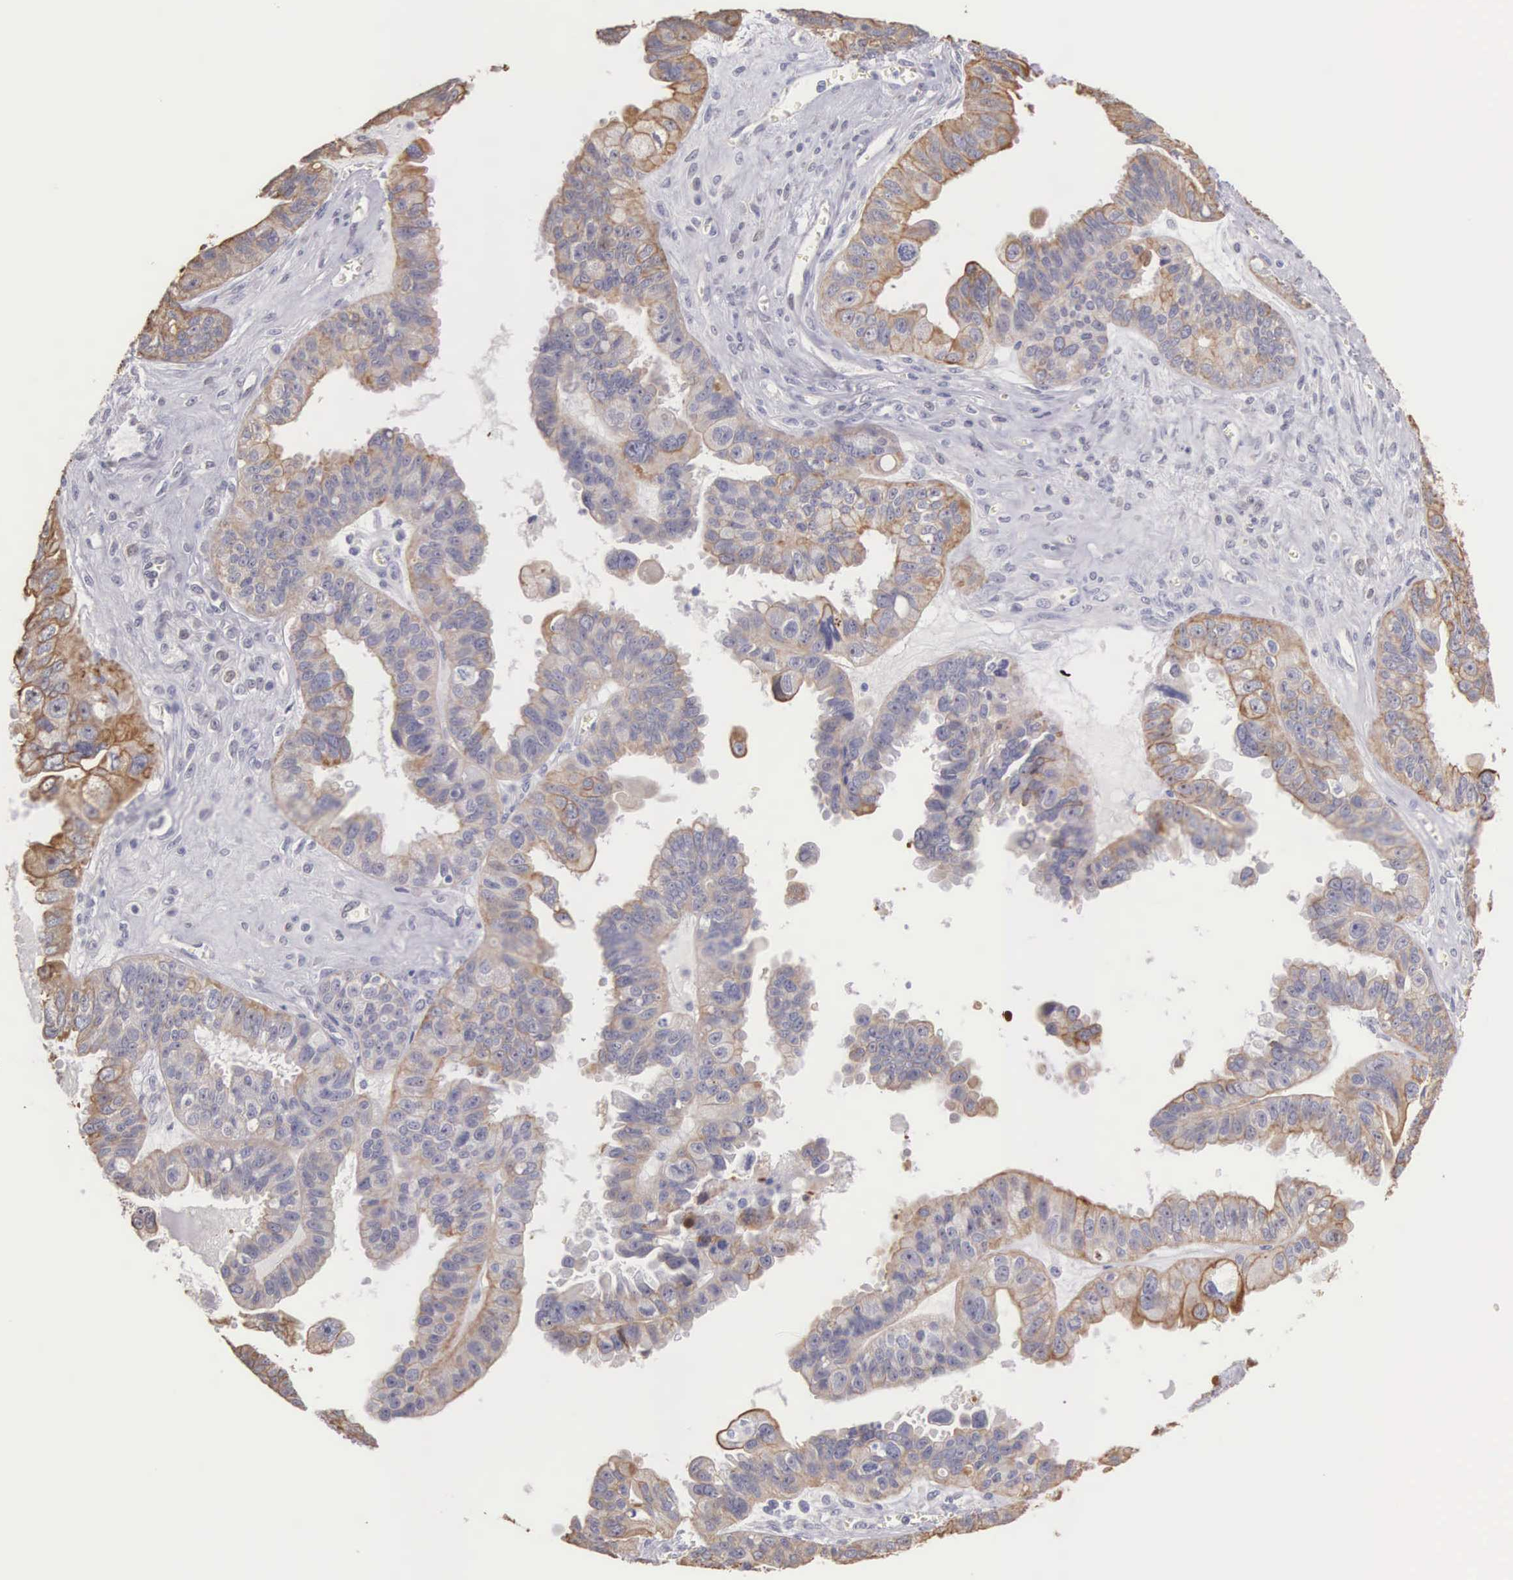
{"staining": {"intensity": "weak", "quantity": "25%-75%", "location": "cytoplasmic/membranous"}, "tissue": "ovarian cancer", "cell_type": "Tumor cells", "image_type": "cancer", "snomed": [{"axis": "morphology", "description": "Carcinoma, endometroid"}, {"axis": "topography", "description": "Ovary"}], "caption": "IHC micrograph of neoplastic tissue: human ovarian endometroid carcinoma stained using IHC reveals low levels of weak protein expression localized specifically in the cytoplasmic/membranous of tumor cells, appearing as a cytoplasmic/membranous brown color.", "gene": "PIR", "patient": {"sex": "female", "age": 85}}